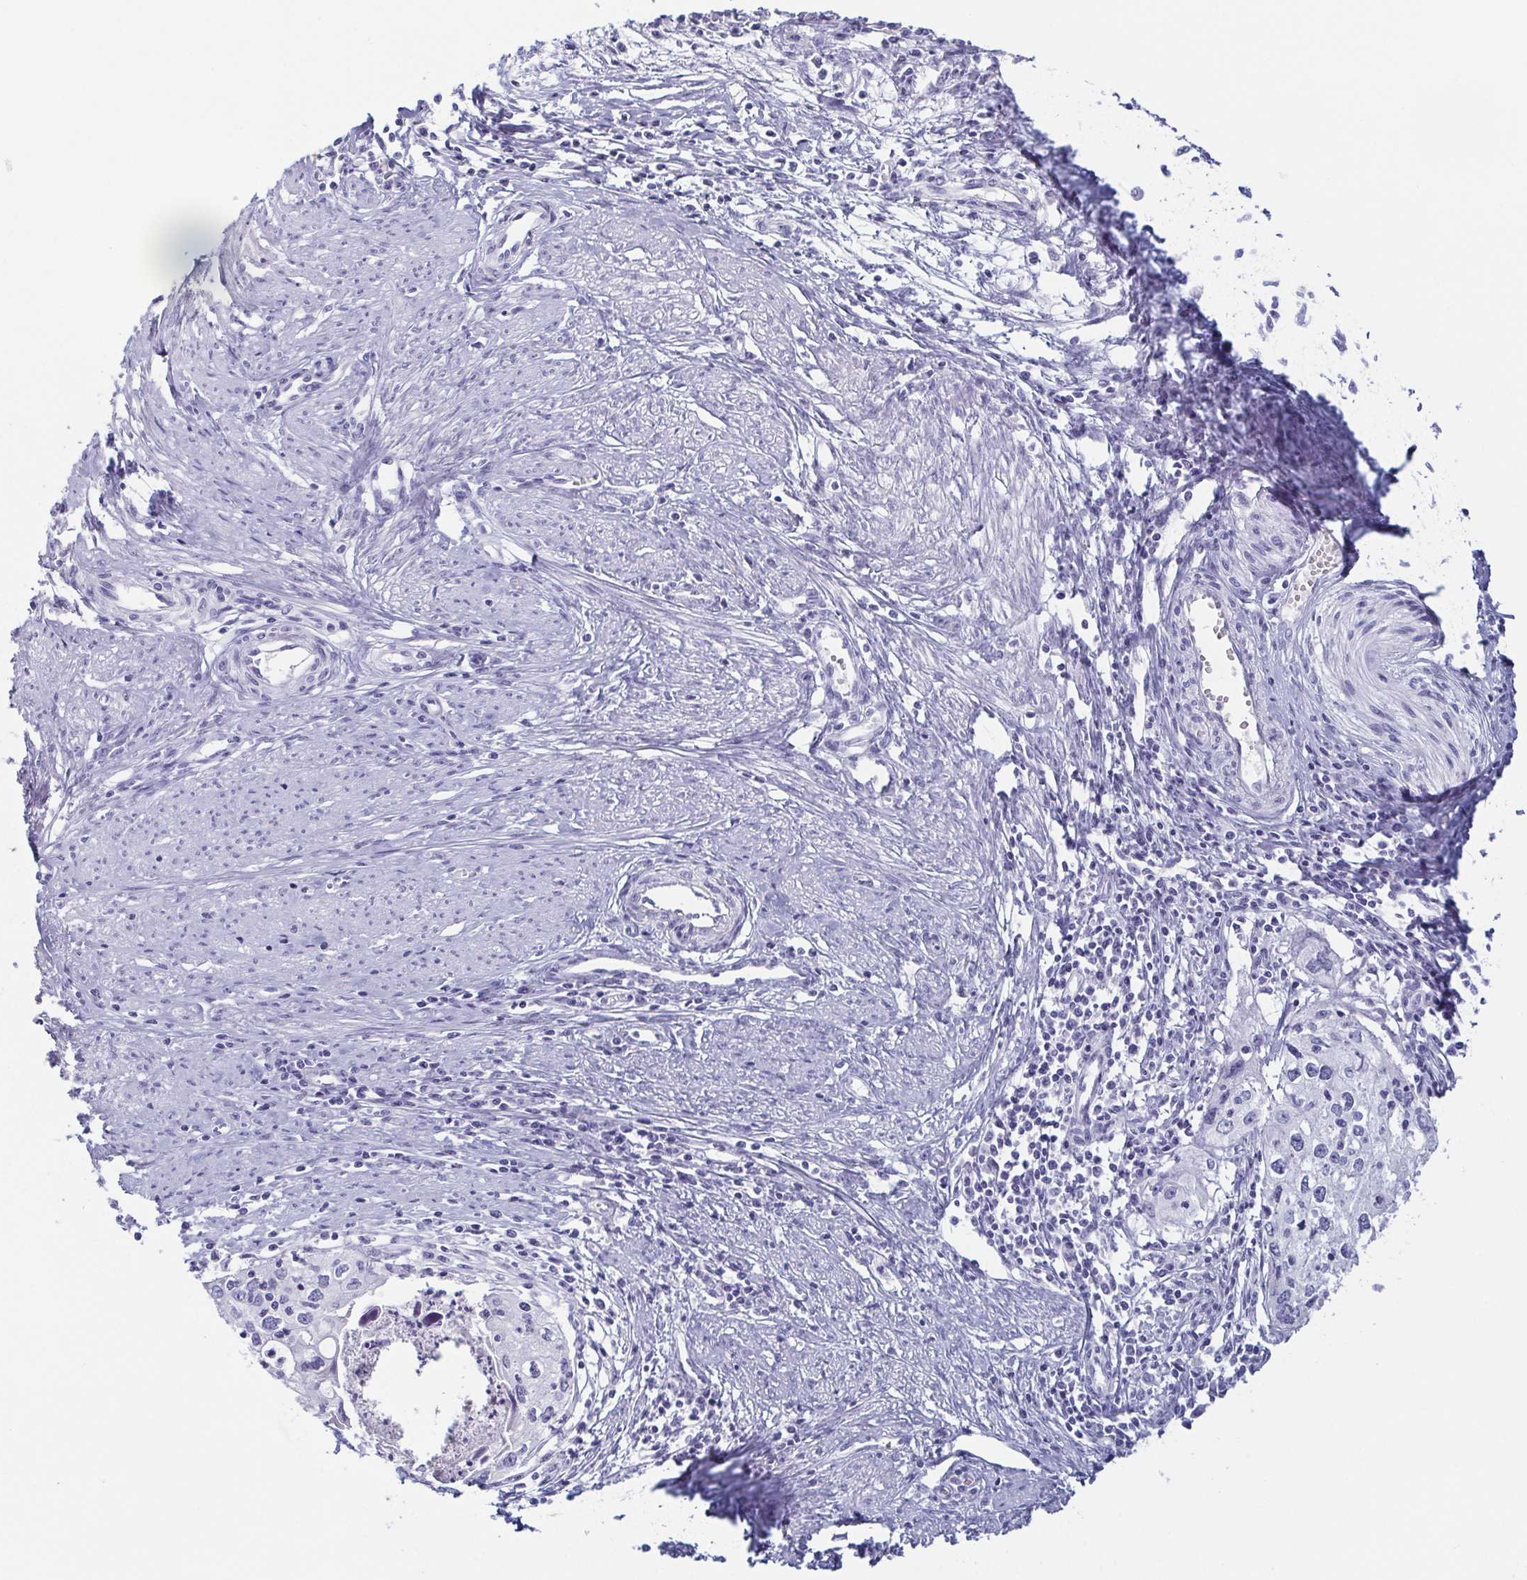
{"staining": {"intensity": "negative", "quantity": "none", "location": "none"}, "tissue": "cervical cancer", "cell_type": "Tumor cells", "image_type": "cancer", "snomed": [{"axis": "morphology", "description": "Squamous cell carcinoma, NOS"}, {"axis": "topography", "description": "Cervix"}], "caption": "Immunohistochemical staining of cervical cancer (squamous cell carcinoma) reveals no significant expression in tumor cells.", "gene": "ITLN1", "patient": {"sex": "female", "age": 40}}